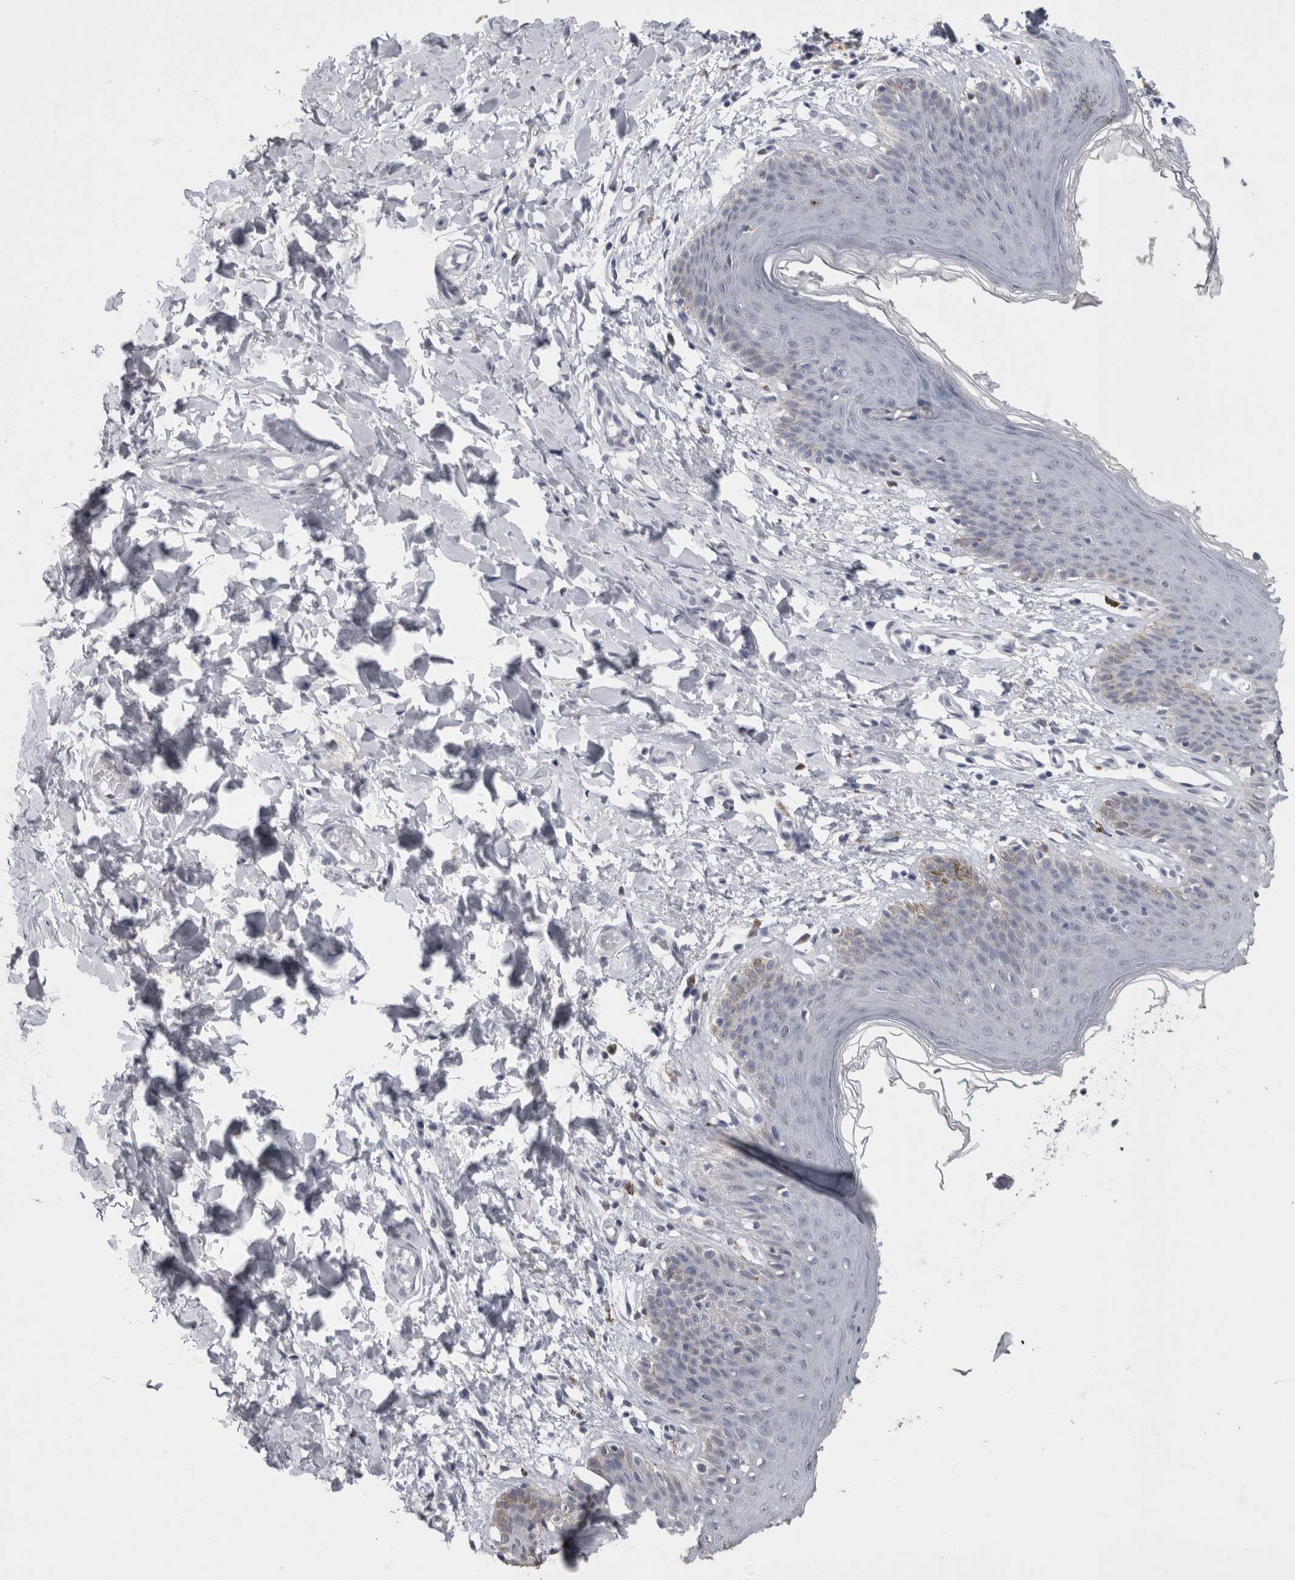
{"staining": {"intensity": "weak", "quantity": "<25%", "location": "cytoplasmic/membranous"}, "tissue": "skin", "cell_type": "Epidermal cells", "image_type": "normal", "snomed": [{"axis": "morphology", "description": "Normal tissue, NOS"}, {"axis": "topography", "description": "Vulva"}], "caption": "IHC of benign skin exhibits no expression in epidermal cells.", "gene": "PAX5", "patient": {"sex": "female", "age": 66}}